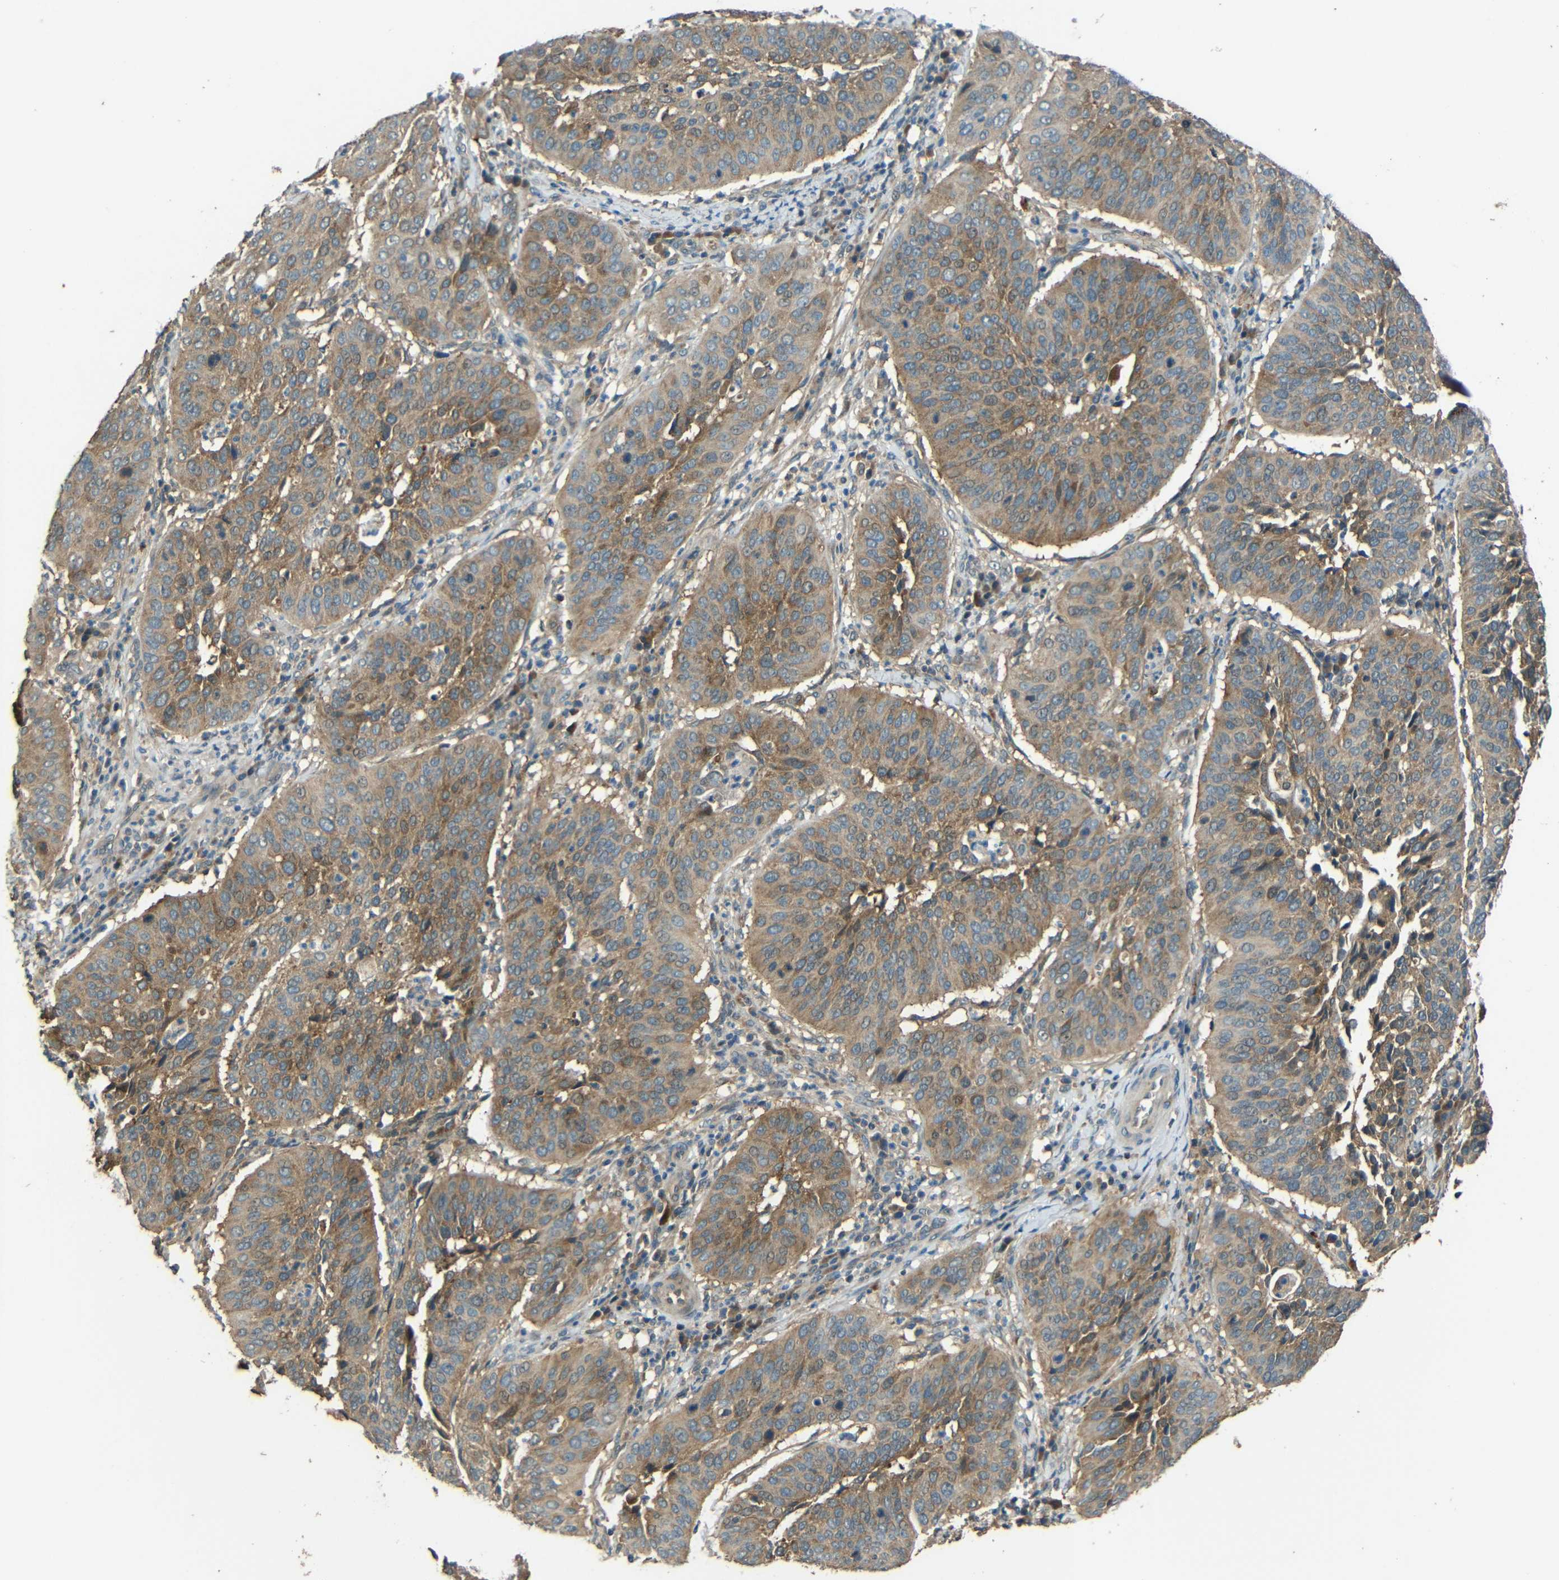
{"staining": {"intensity": "moderate", "quantity": "25%-75%", "location": "cytoplasmic/membranous"}, "tissue": "cervical cancer", "cell_type": "Tumor cells", "image_type": "cancer", "snomed": [{"axis": "morphology", "description": "Normal tissue, NOS"}, {"axis": "morphology", "description": "Squamous cell carcinoma, NOS"}, {"axis": "topography", "description": "Cervix"}], "caption": "Cervical squamous cell carcinoma stained for a protein (brown) demonstrates moderate cytoplasmic/membranous positive expression in approximately 25%-75% of tumor cells.", "gene": "ACACA", "patient": {"sex": "female", "age": 39}}